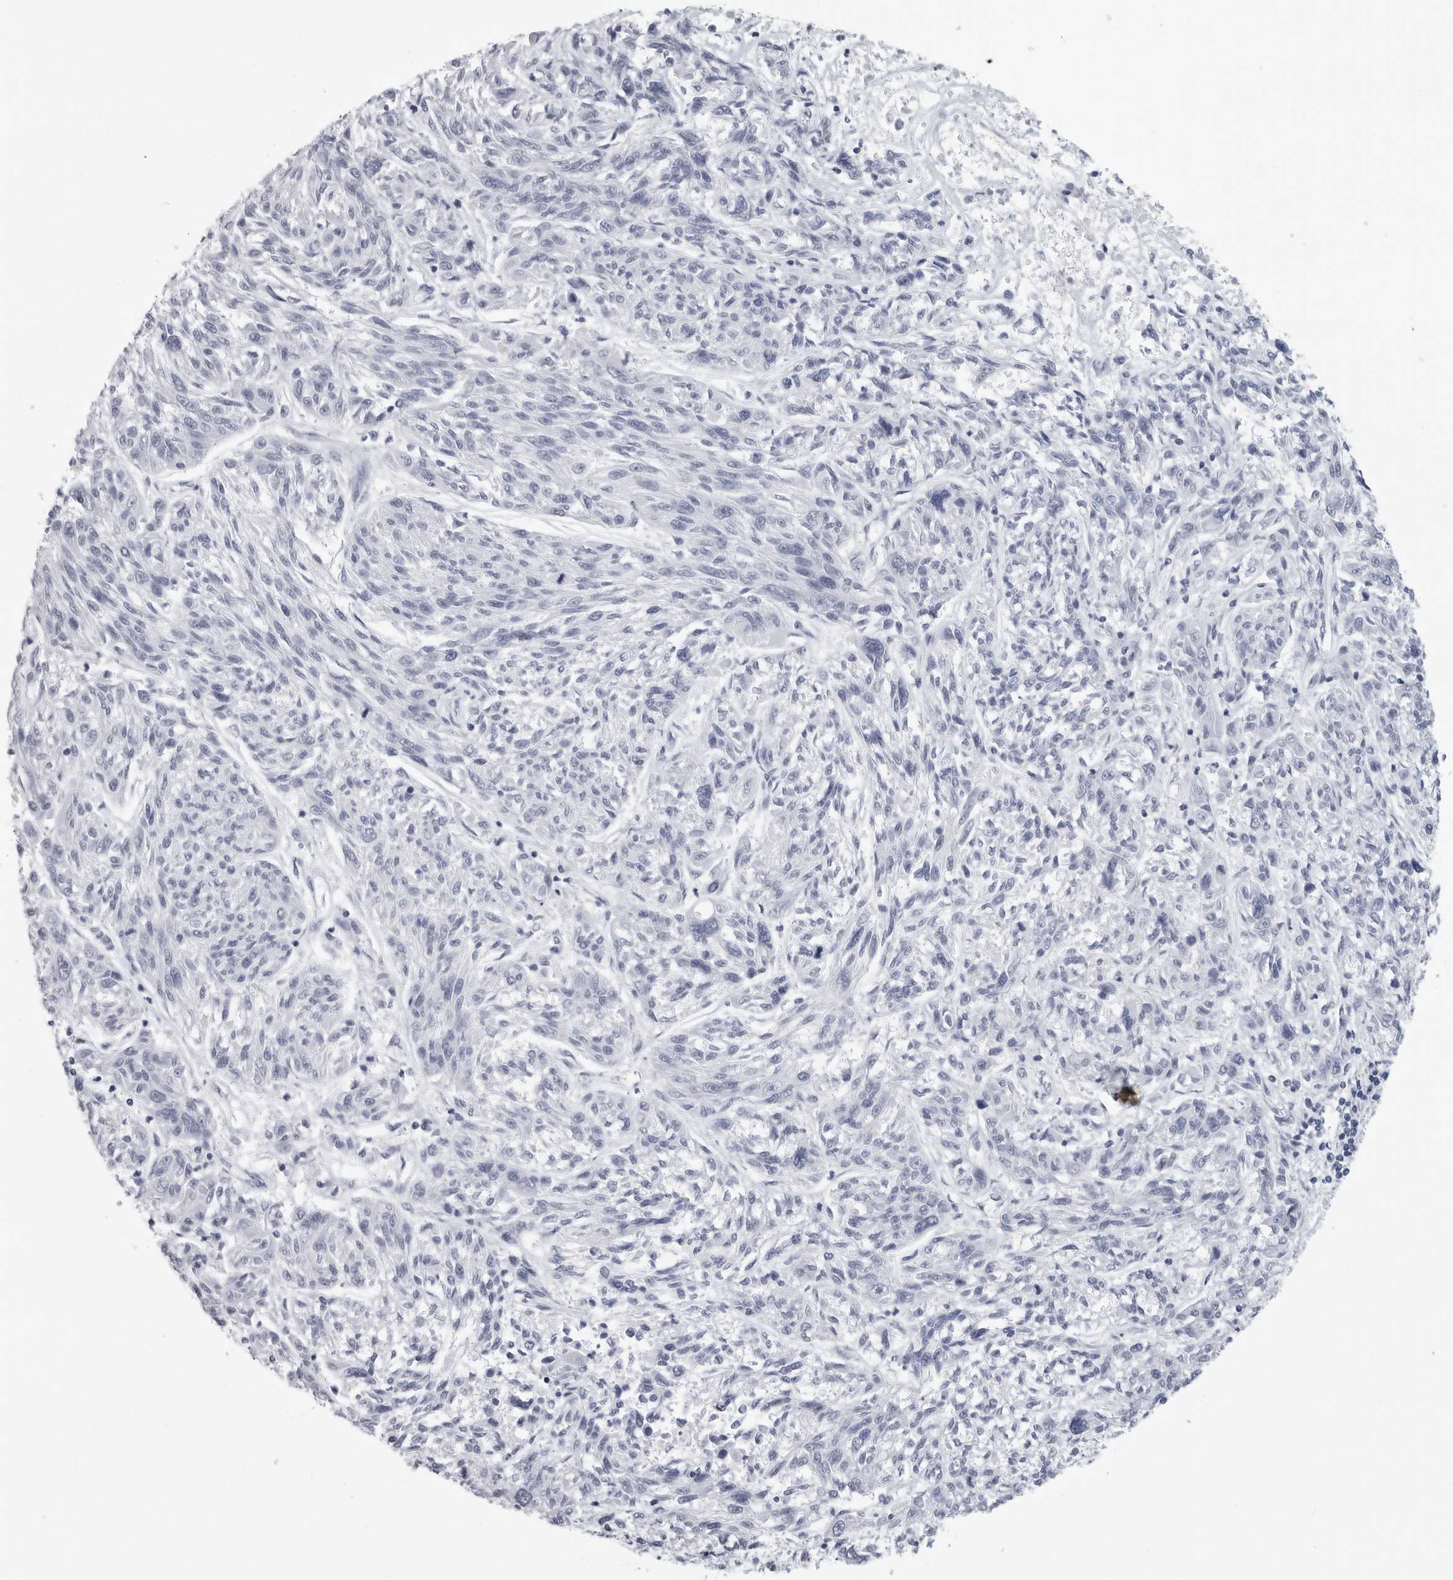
{"staining": {"intensity": "negative", "quantity": "none", "location": "none"}, "tissue": "melanoma", "cell_type": "Tumor cells", "image_type": "cancer", "snomed": [{"axis": "morphology", "description": "Malignant melanoma, NOS"}, {"axis": "topography", "description": "Skin"}], "caption": "Tumor cells are negative for brown protein staining in malignant melanoma.", "gene": "SATB2", "patient": {"sex": "male", "age": 53}}